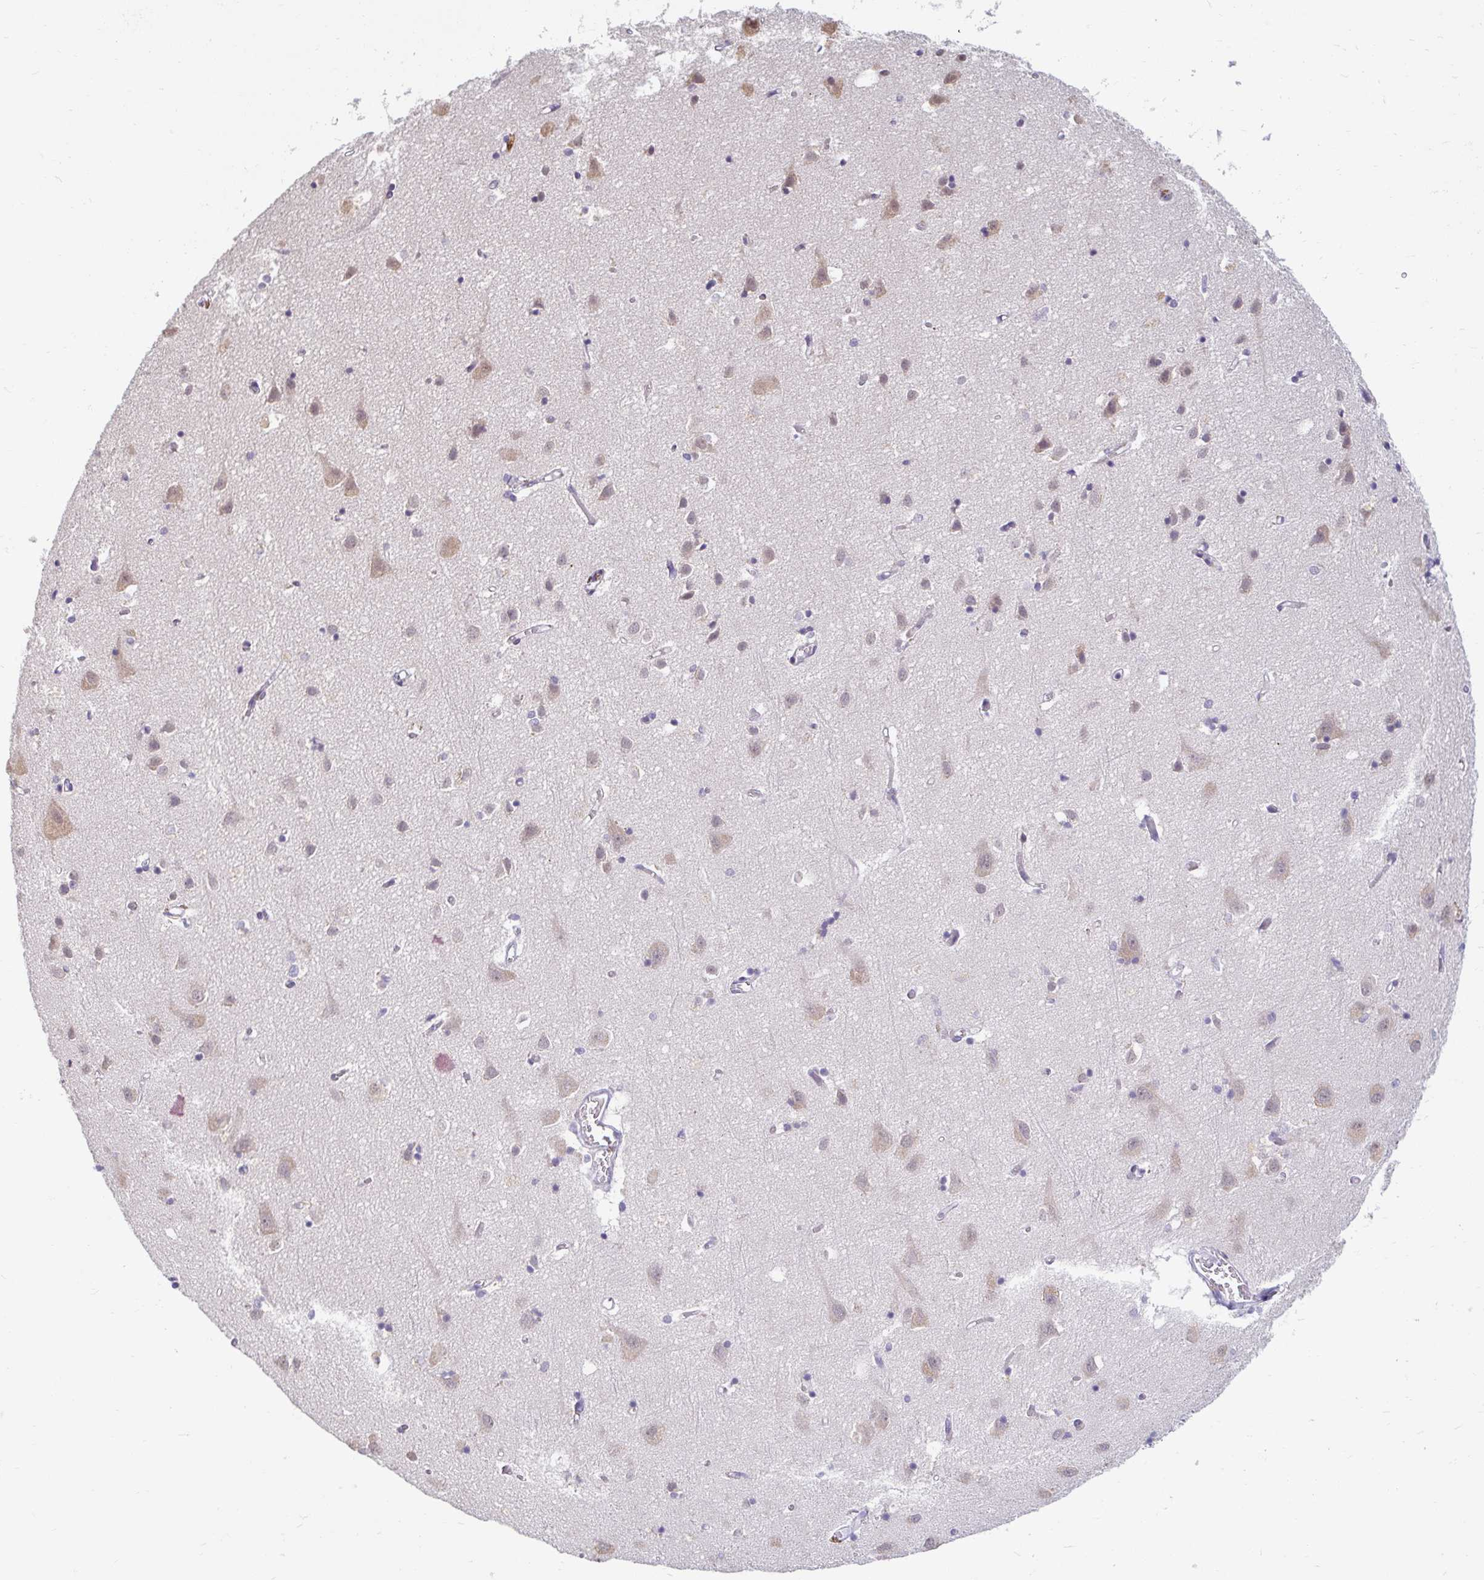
{"staining": {"intensity": "negative", "quantity": "none", "location": "none"}, "tissue": "cerebral cortex", "cell_type": "Endothelial cells", "image_type": "normal", "snomed": [{"axis": "morphology", "description": "Normal tissue, NOS"}, {"axis": "topography", "description": "Cerebral cortex"}], "caption": "IHC of unremarkable cerebral cortex displays no expression in endothelial cells.", "gene": "DDN", "patient": {"sex": "male", "age": 70}}